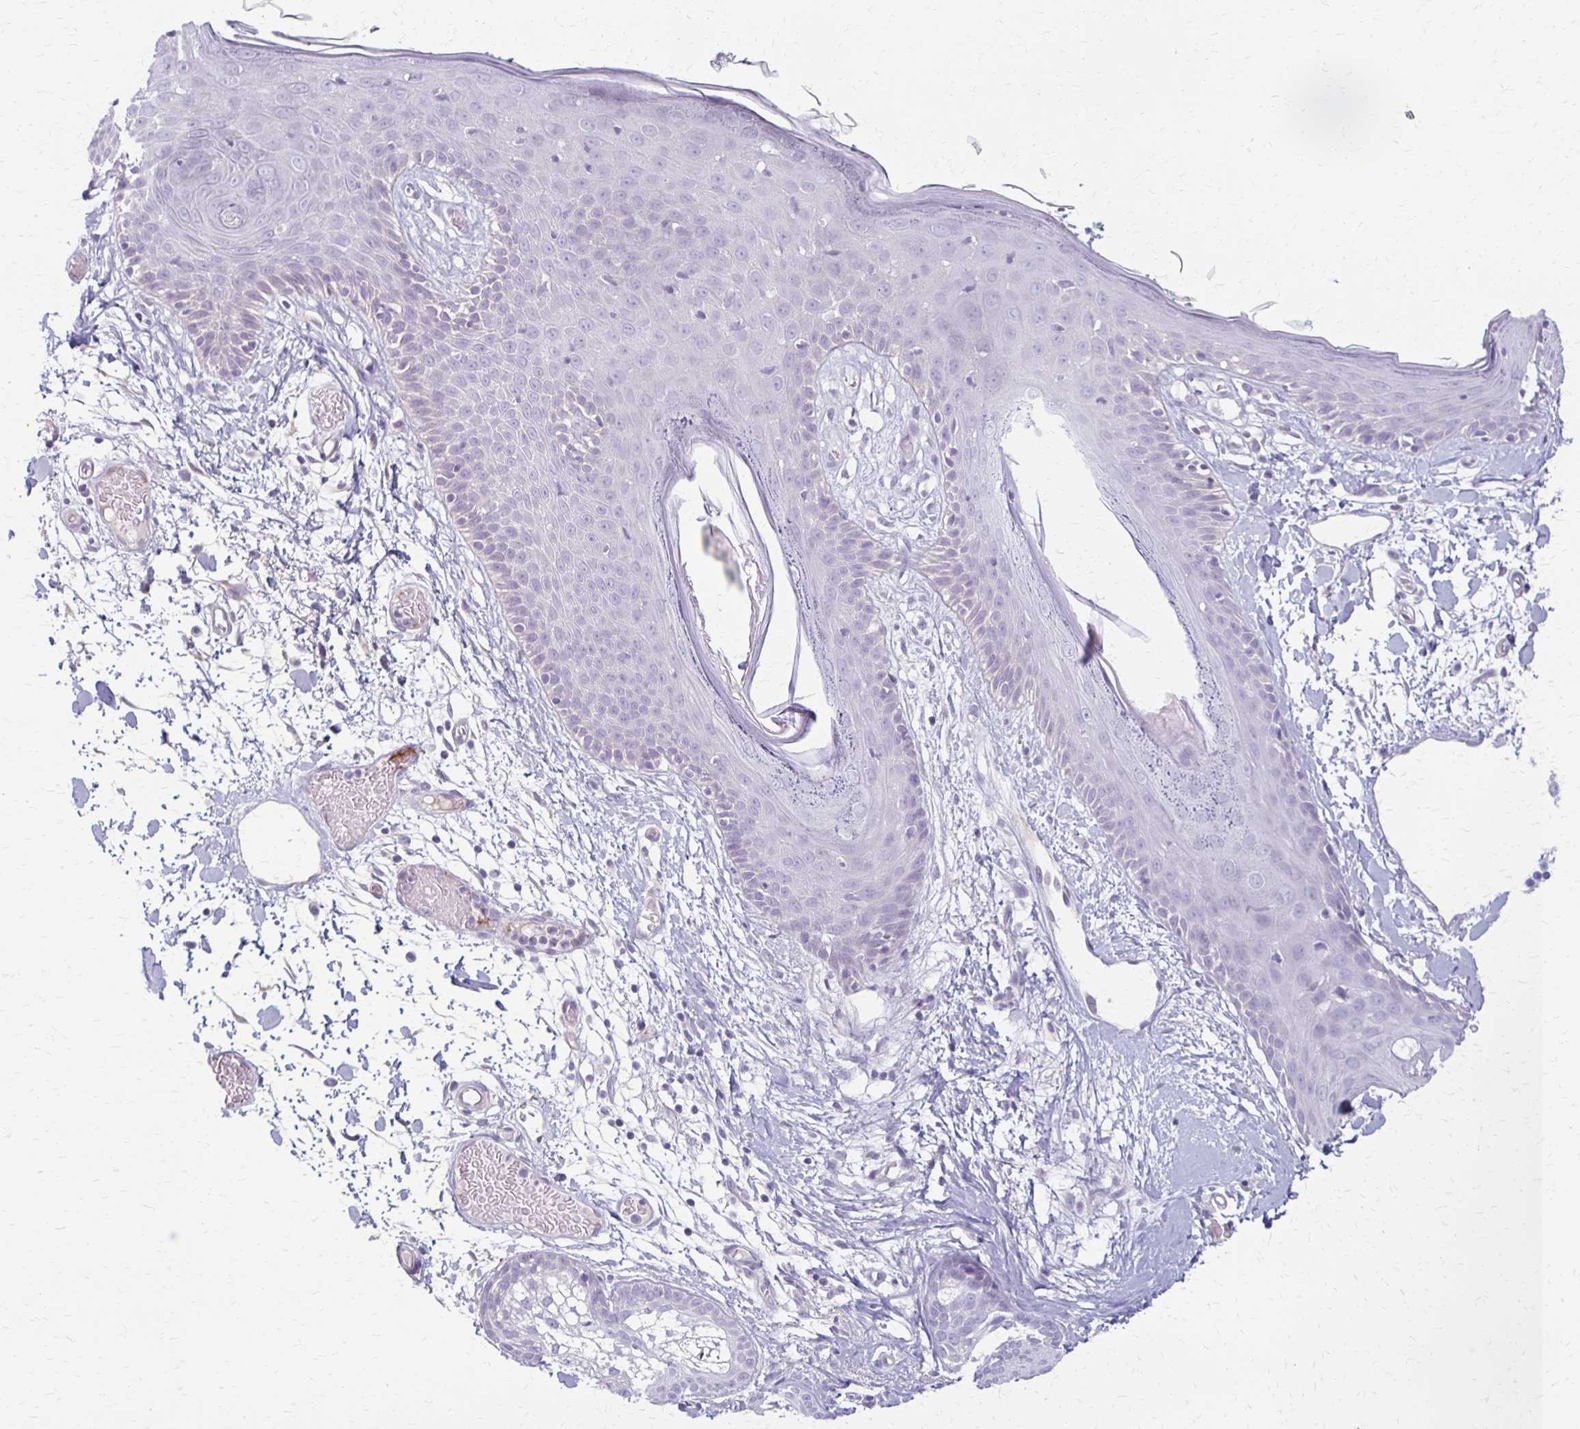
{"staining": {"intensity": "negative", "quantity": "none", "location": "none"}, "tissue": "skin", "cell_type": "Fibroblasts", "image_type": "normal", "snomed": [{"axis": "morphology", "description": "Normal tissue, NOS"}, {"axis": "topography", "description": "Skin"}], "caption": "Immunohistochemistry (IHC) photomicrograph of unremarkable skin: skin stained with DAB reveals no significant protein expression in fibroblasts.", "gene": "RHOC", "patient": {"sex": "male", "age": 79}}